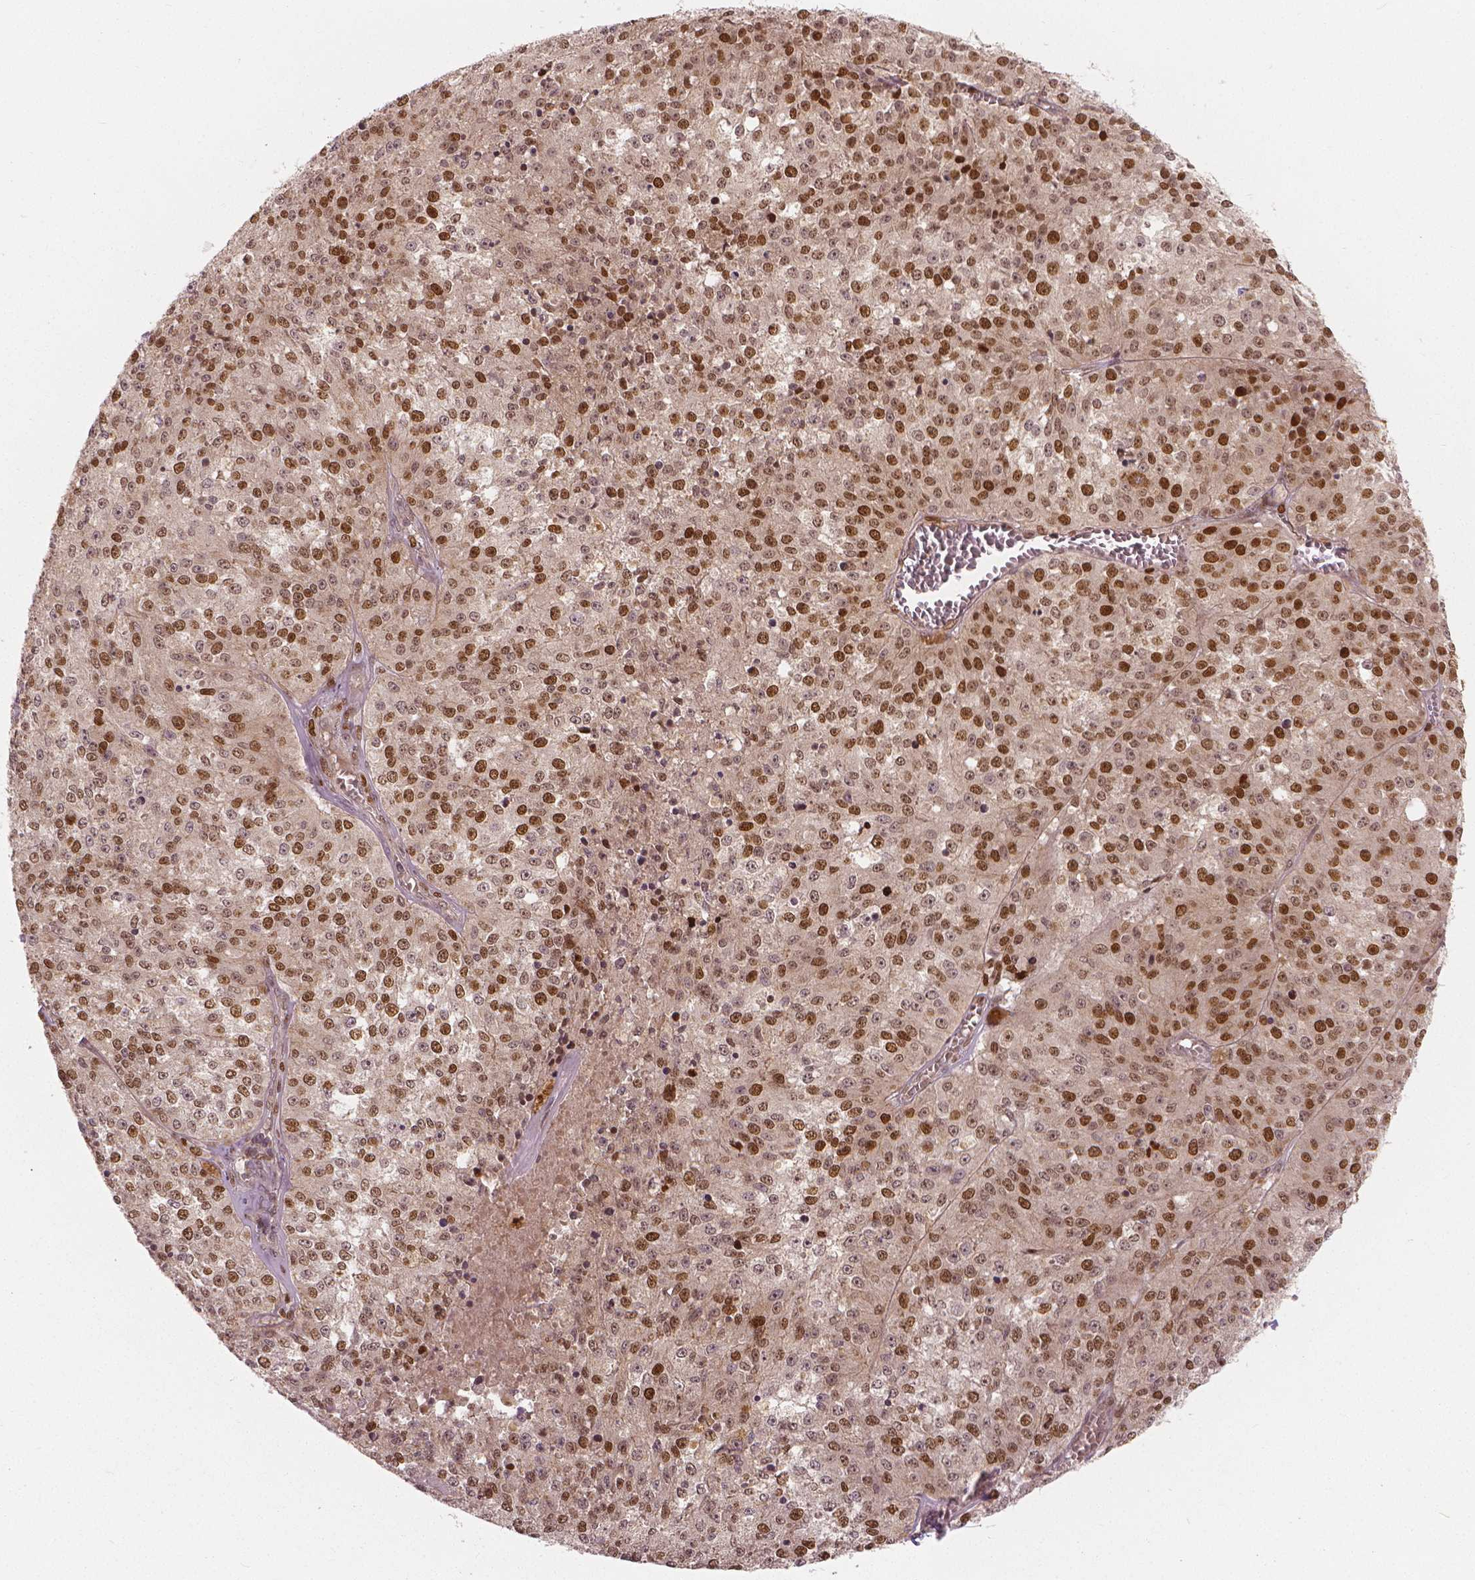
{"staining": {"intensity": "moderate", "quantity": "25%-75%", "location": "nuclear"}, "tissue": "melanoma", "cell_type": "Tumor cells", "image_type": "cancer", "snomed": [{"axis": "morphology", "description": "Malignant melanoma, Metastatic site"}, {"axis": "topography", "description": "Lymph node"}], "caption": "Immunohistochemical staining of human malignant melanoma (metastatic site) shows medium levels of moderate nuclear expression in about 25%-75% of tumor cells.", "gene": "NSD2", "patient": {"sex": "female", "age": 64}}